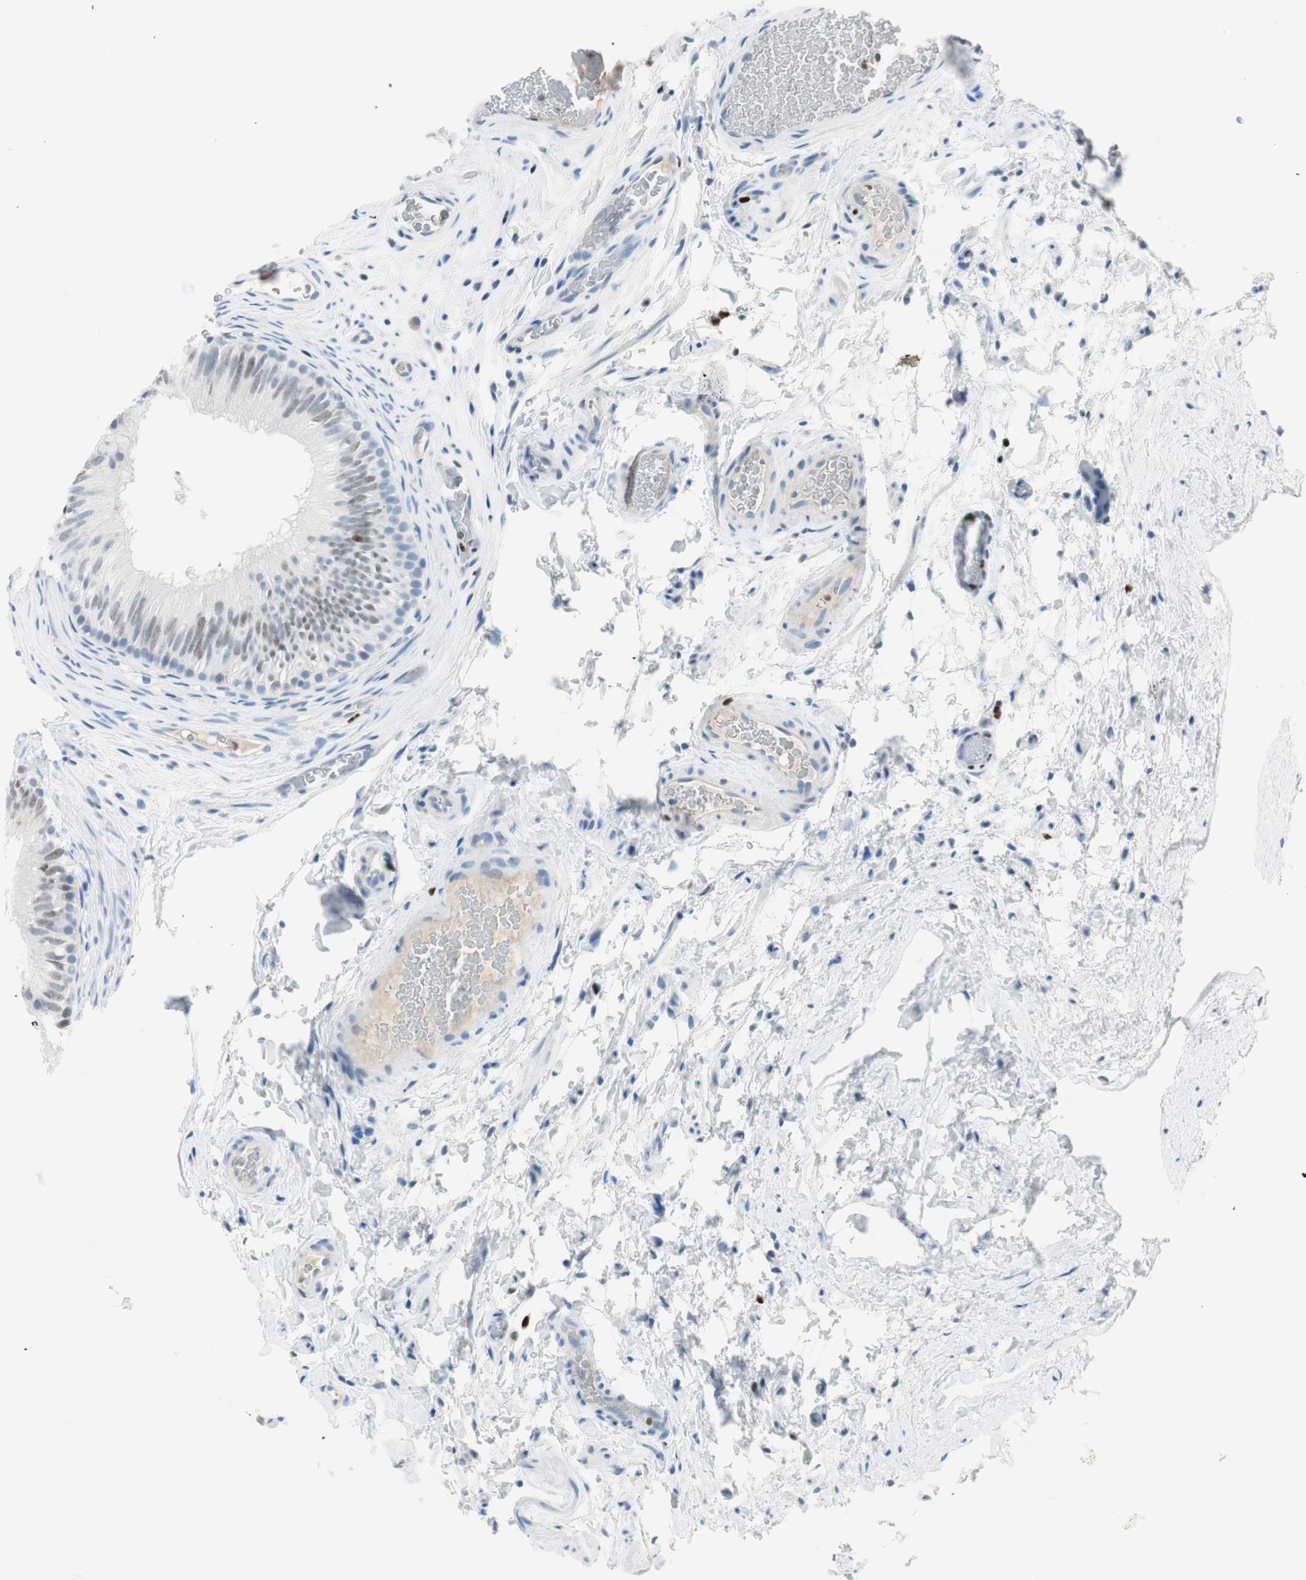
{"staining": {"intensity": "weak", "quantity": "25%-75%", "location": "nuclear"}, "tissue": "epididymis", "cell_type": "Glandular cells", "image_type": "normal", "snomed": [{"axis": "morphology", "description": "Normal tissue, NOS"}, {"axis": "topography", "description": "Epididymis"}], "caption": "Immunohistochemistry histopathology image of benign epididymis: human epididymis stained using immunohistochemistry (IHC) reveals low levels of weak protein expression localized specifically in the nuclear of glandular cells, appearing as a nuclear brown color.", "gene": "EZH2", "patient": {"sex": "male", "age": 36}}